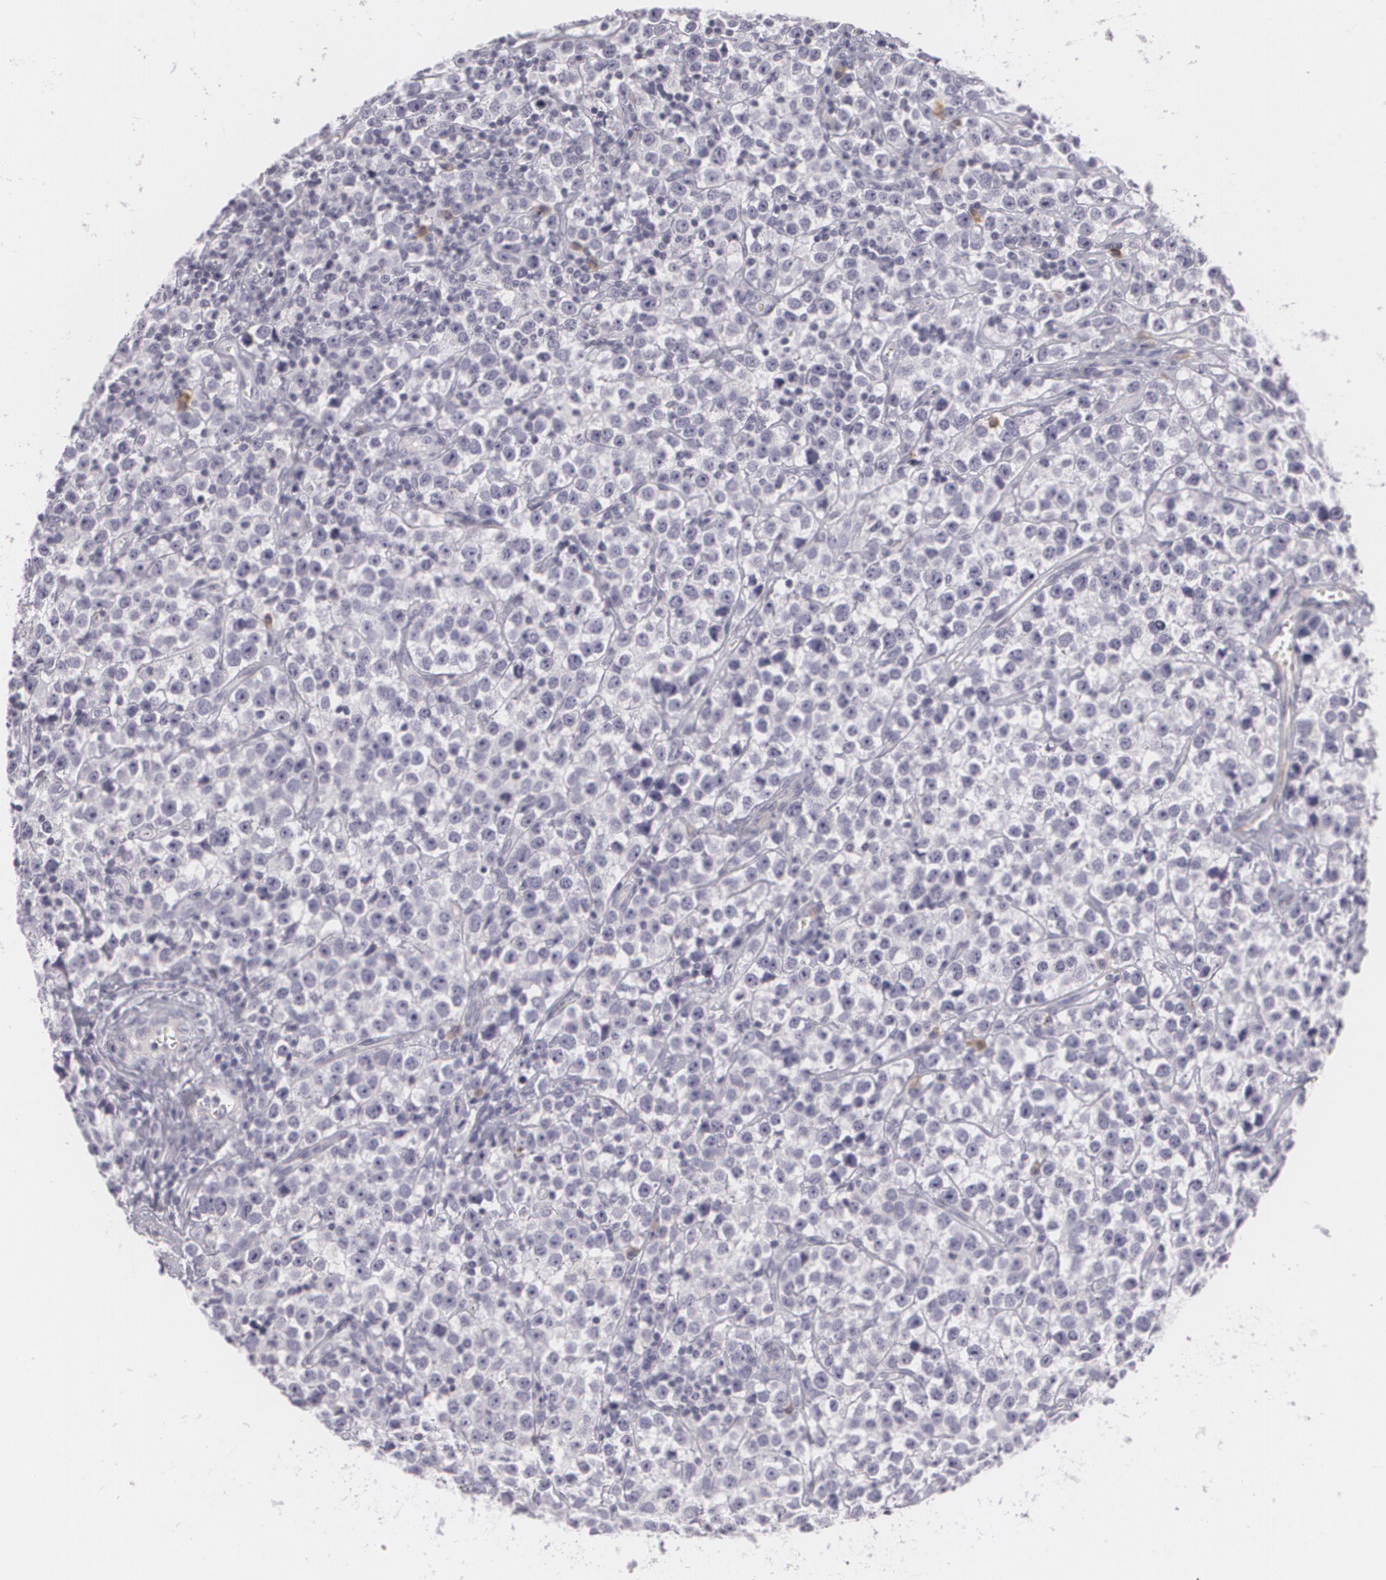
{"staining": {"intensity": "negative", "quantity": "none", "location": "none"}, "tissue": "testis cancer", "cell_type": "Tumor cells", "image_type": "cancer", "snomed": [{"axis": "morphology", "description": "Seminoma, NOS"}, {"axis": "topography", "description": "Testis"}], "caption": "A high-resolution photomicrograph shows IHC staining of testis cancer (seminoma), which reveals no significant positivity in tumor cells.", "gene": "MAP2", "patient": {"sex": "male", "age": 25}}